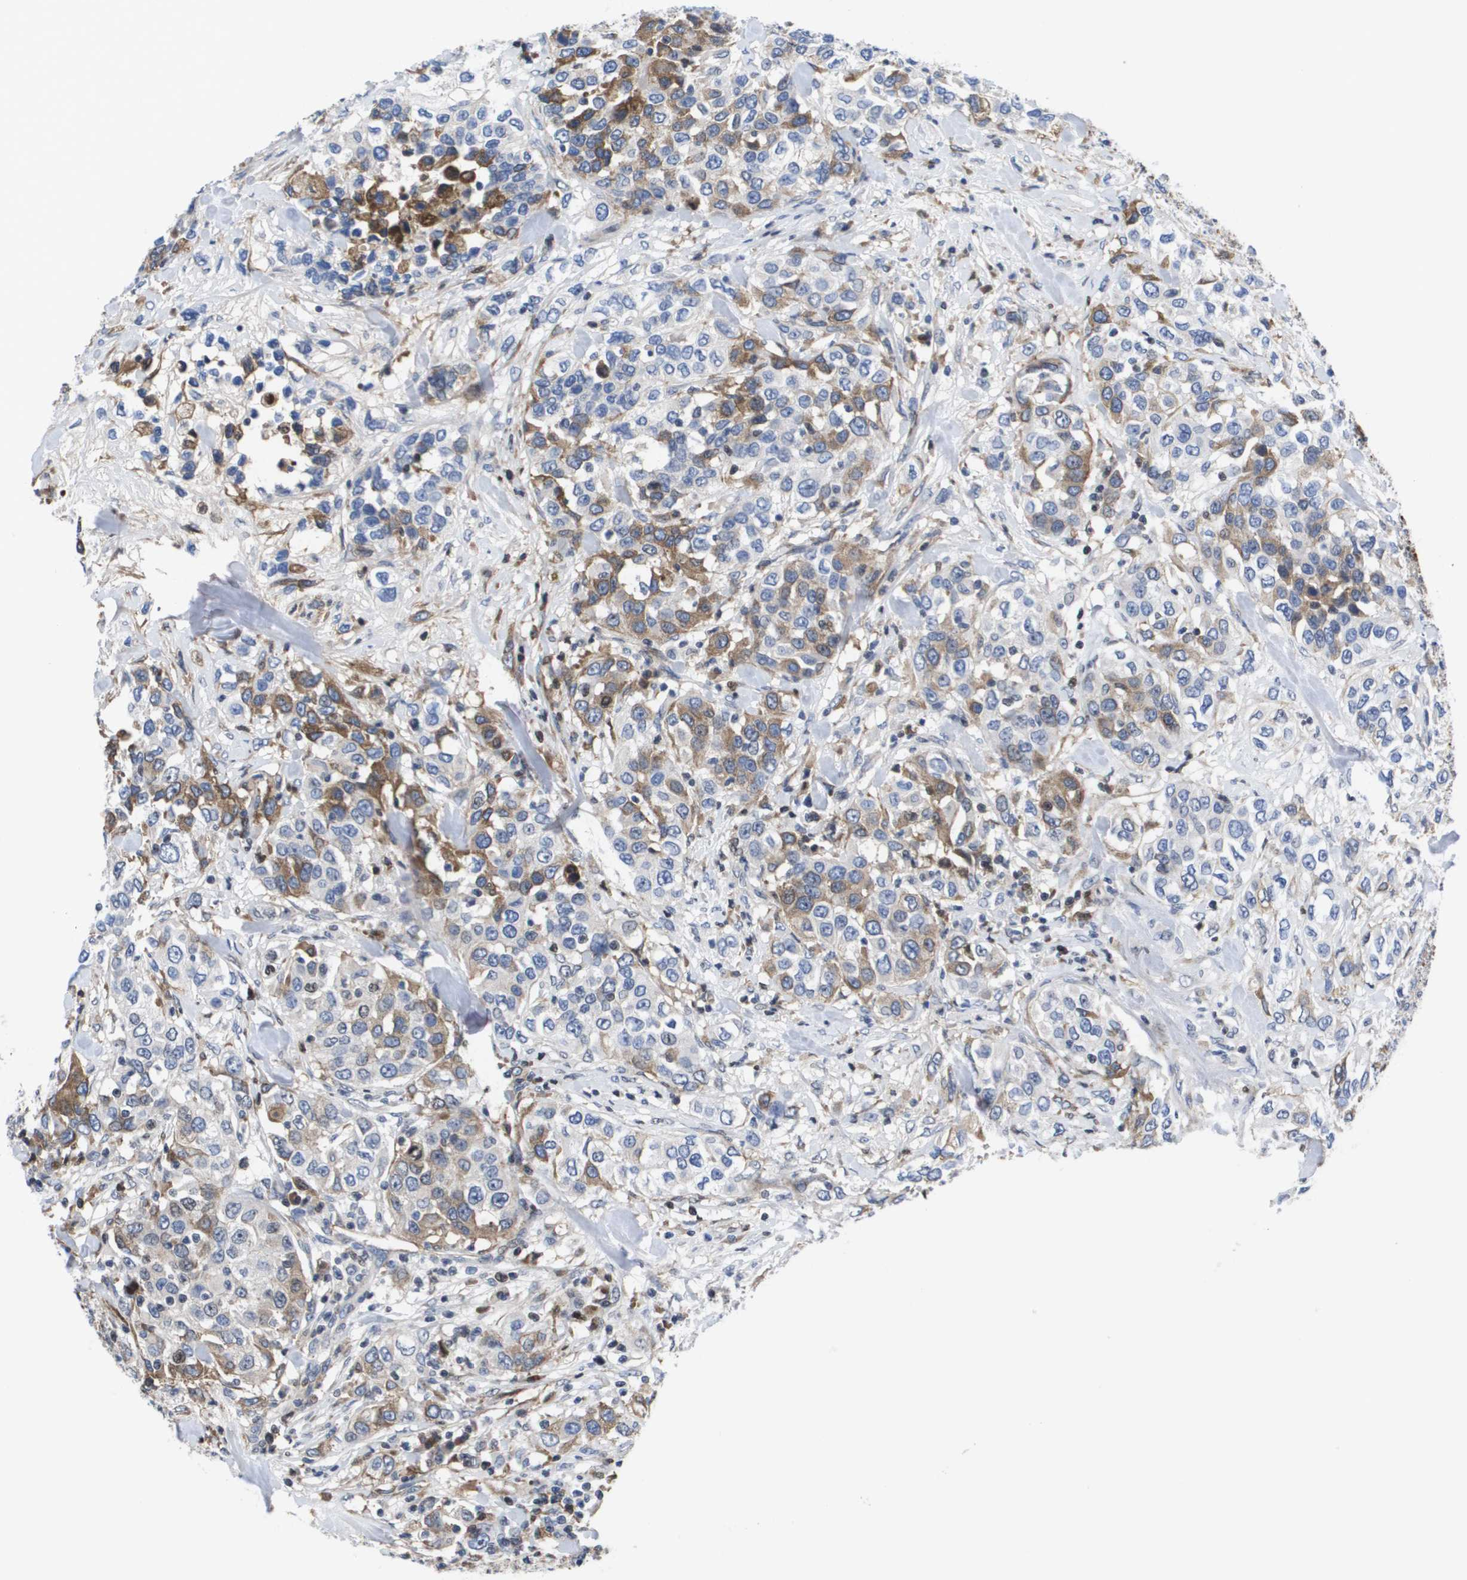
{"staining": {"intensity": "moderate", "quantity": "<25%", "location": "cytoplasmic/membranous"}, "tissue": "urothelial cancer", "cell_type": "Tumor cells", "image_type": "cancer", "snomed": [{"axis": "morphology", "description": "Urothelial carcinoma, High grade"}, {"axis": "topography", "description": "Urinary bladder"}], "caption": "IHC image of neoplastic tissue: human urothelial cancer stained using IHC exhibits low levels of moderate protein expression localized specifically in the cytoplasmic/membranous of tumor cells, appearing as a cytoplasmic/membranous brown color.", "gene": "SERPINC1", "patient": {"sex": "female", "age": 80}}